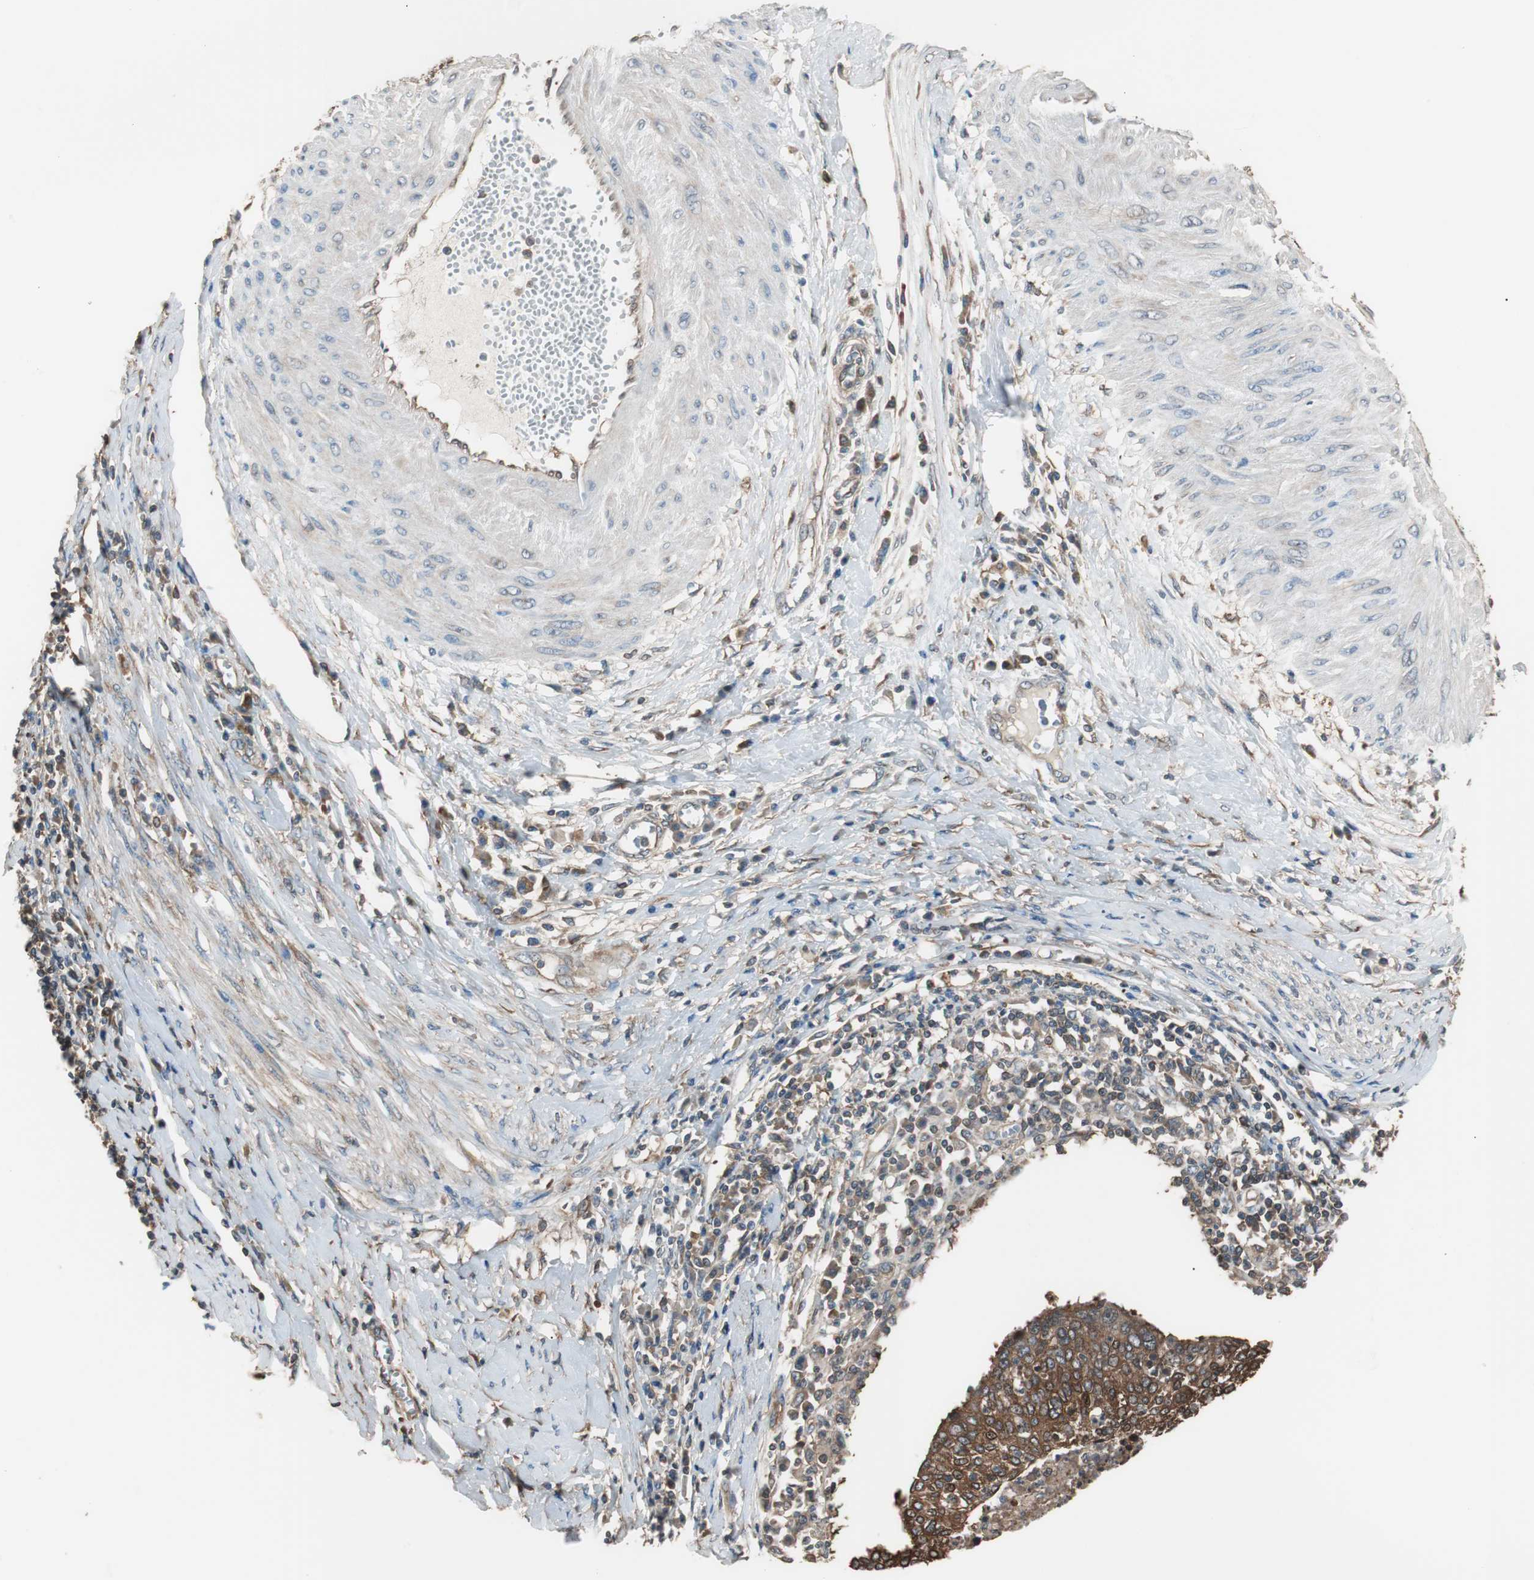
{"staining": {"intensity": "strong", "quantity": ">75%", "location": "cytoplasmic/membranous"}, "tissue": "cervical cancer", "cell_type": "Tumor cells", "image_type": "cancer", "snomed": [{"axis": "morphology", "description": "Squamous cell carcinoma, NOS"}, {"axis": "topography", "description": "Cervix"}], "caption": "Protein expression analysis of human cervical squamous cell carcinoma reveals strong cytoplasmic/membranous expression in about >75% of tumor cells. The staining was performed using DAB to visualize the protein expression in brown, while the nuclei were stained in blue with hematoxylin (Magnification: 20x).", "gene": "CAPNS1", "patient": {"sex": "female", "age": 40}}